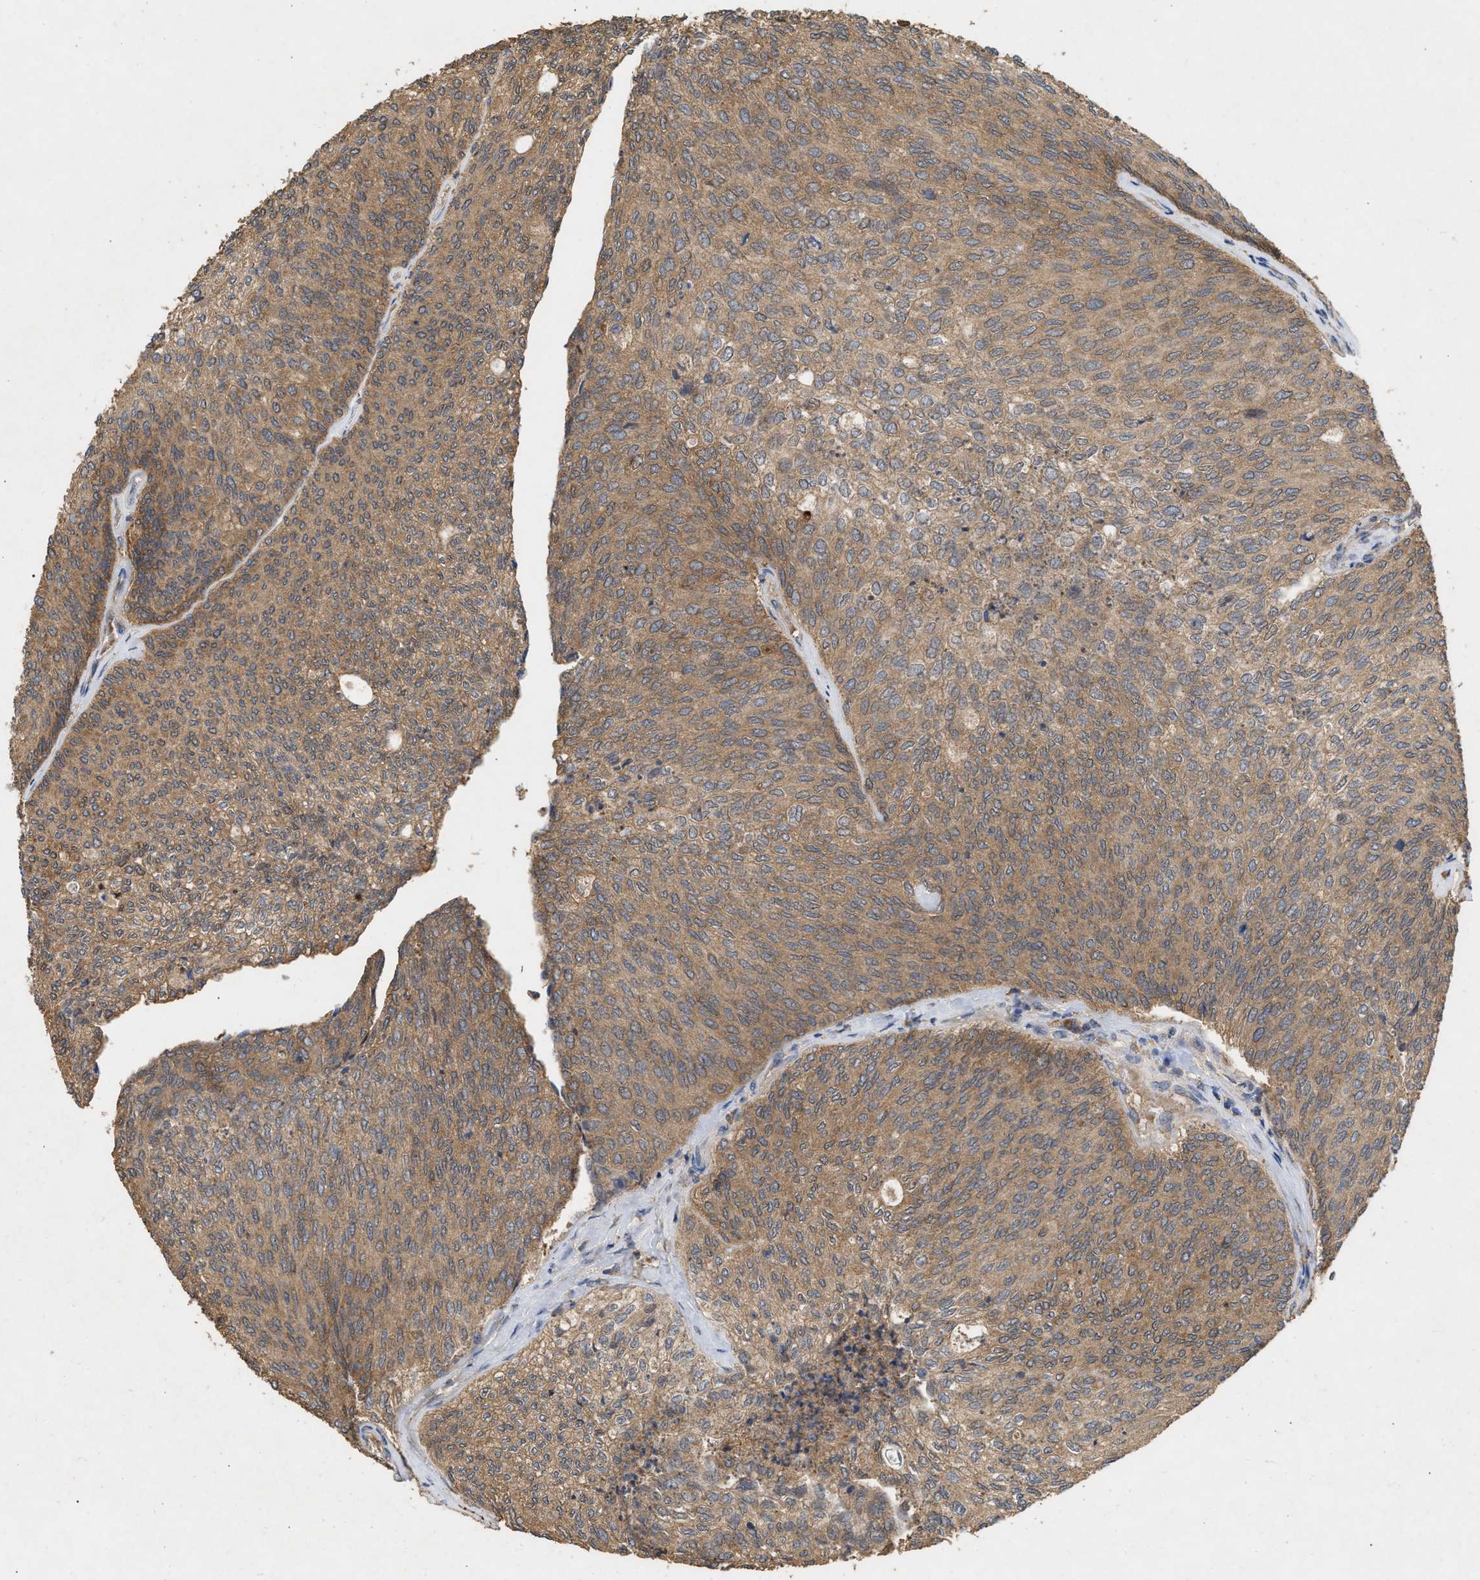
{"staining": {"intensity": "moderate", "quantity": ">75%", "location": "cytoplasmic/membranous"}, "tissue": "urothelial cancer", "cell_type": "Tumor cells", "image_type": "cancer", "snomed": [{"axis": "morphology", "description": "Urothelial carcinoma, Low grade"}, {"axis": "topography", "description": "Urinary bladder"}], "caption": "A photomicrograph showing moderate cytoplasmic/membranous positivity in about >75% of tumor cells in urothelial cancer, as visualized by brown immunohistochemical staining.", "gene": "FITM1", "patient": {"sex": "female", "age": 79}}